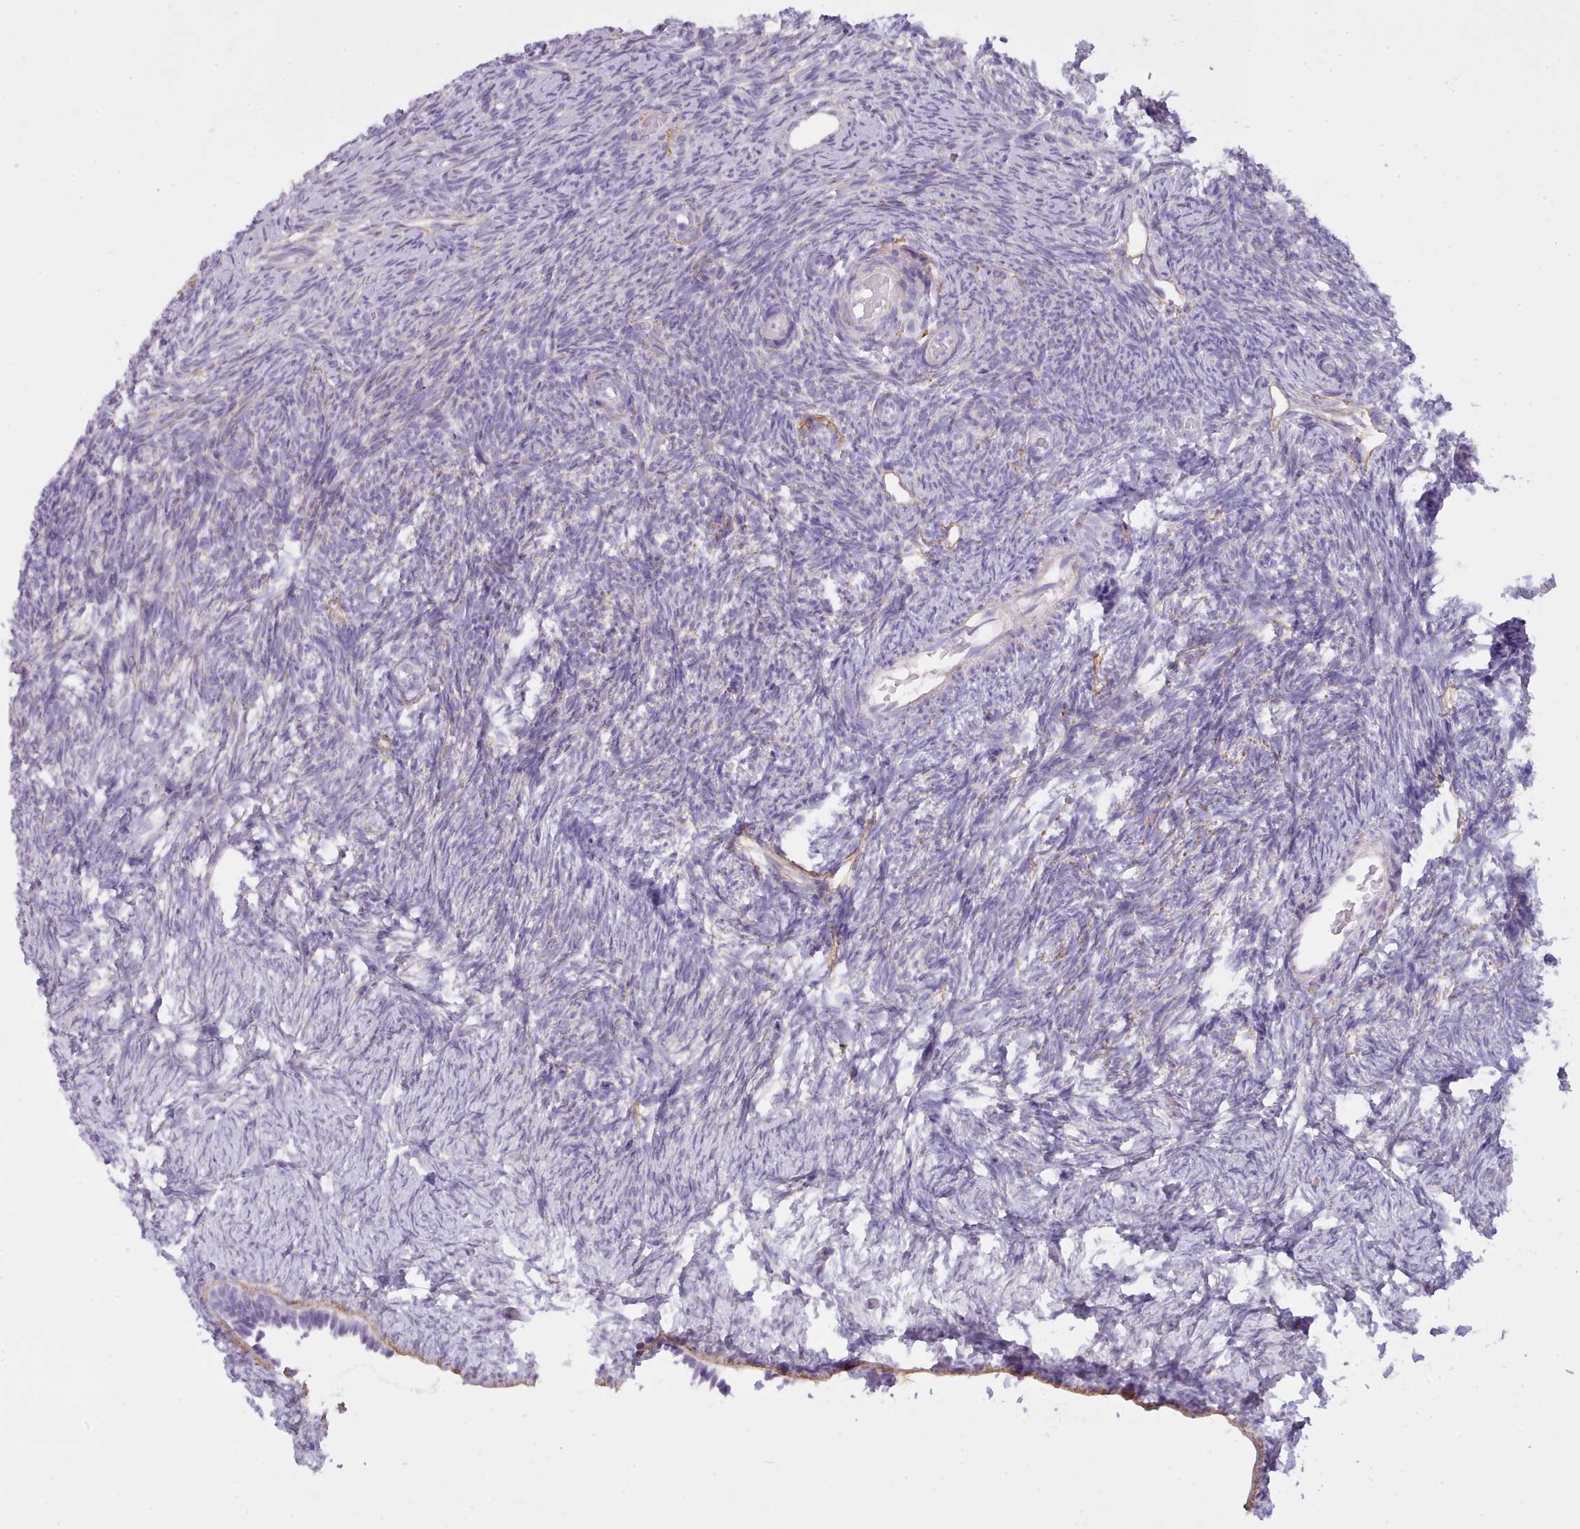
{"staining": {"intensity": "negative", "quantity": "none", "location": "none"}, "tissue": "ovary", "cell_type": "Ovarian stroma cells", "image_type": "normal", "snomed": [{"axis": "morphology", "description": "Normal tissue, NOS"}, {"axis": "topography", "description": "Ovary"}], "caption": "Image shows no protein expression in ovarian stroma cells of benign ovary. (Brightfield microscopy of DAB IHC at high magnification).", "gene": "CYP2A13", "patient": {"sex": "female", "age": 39}}